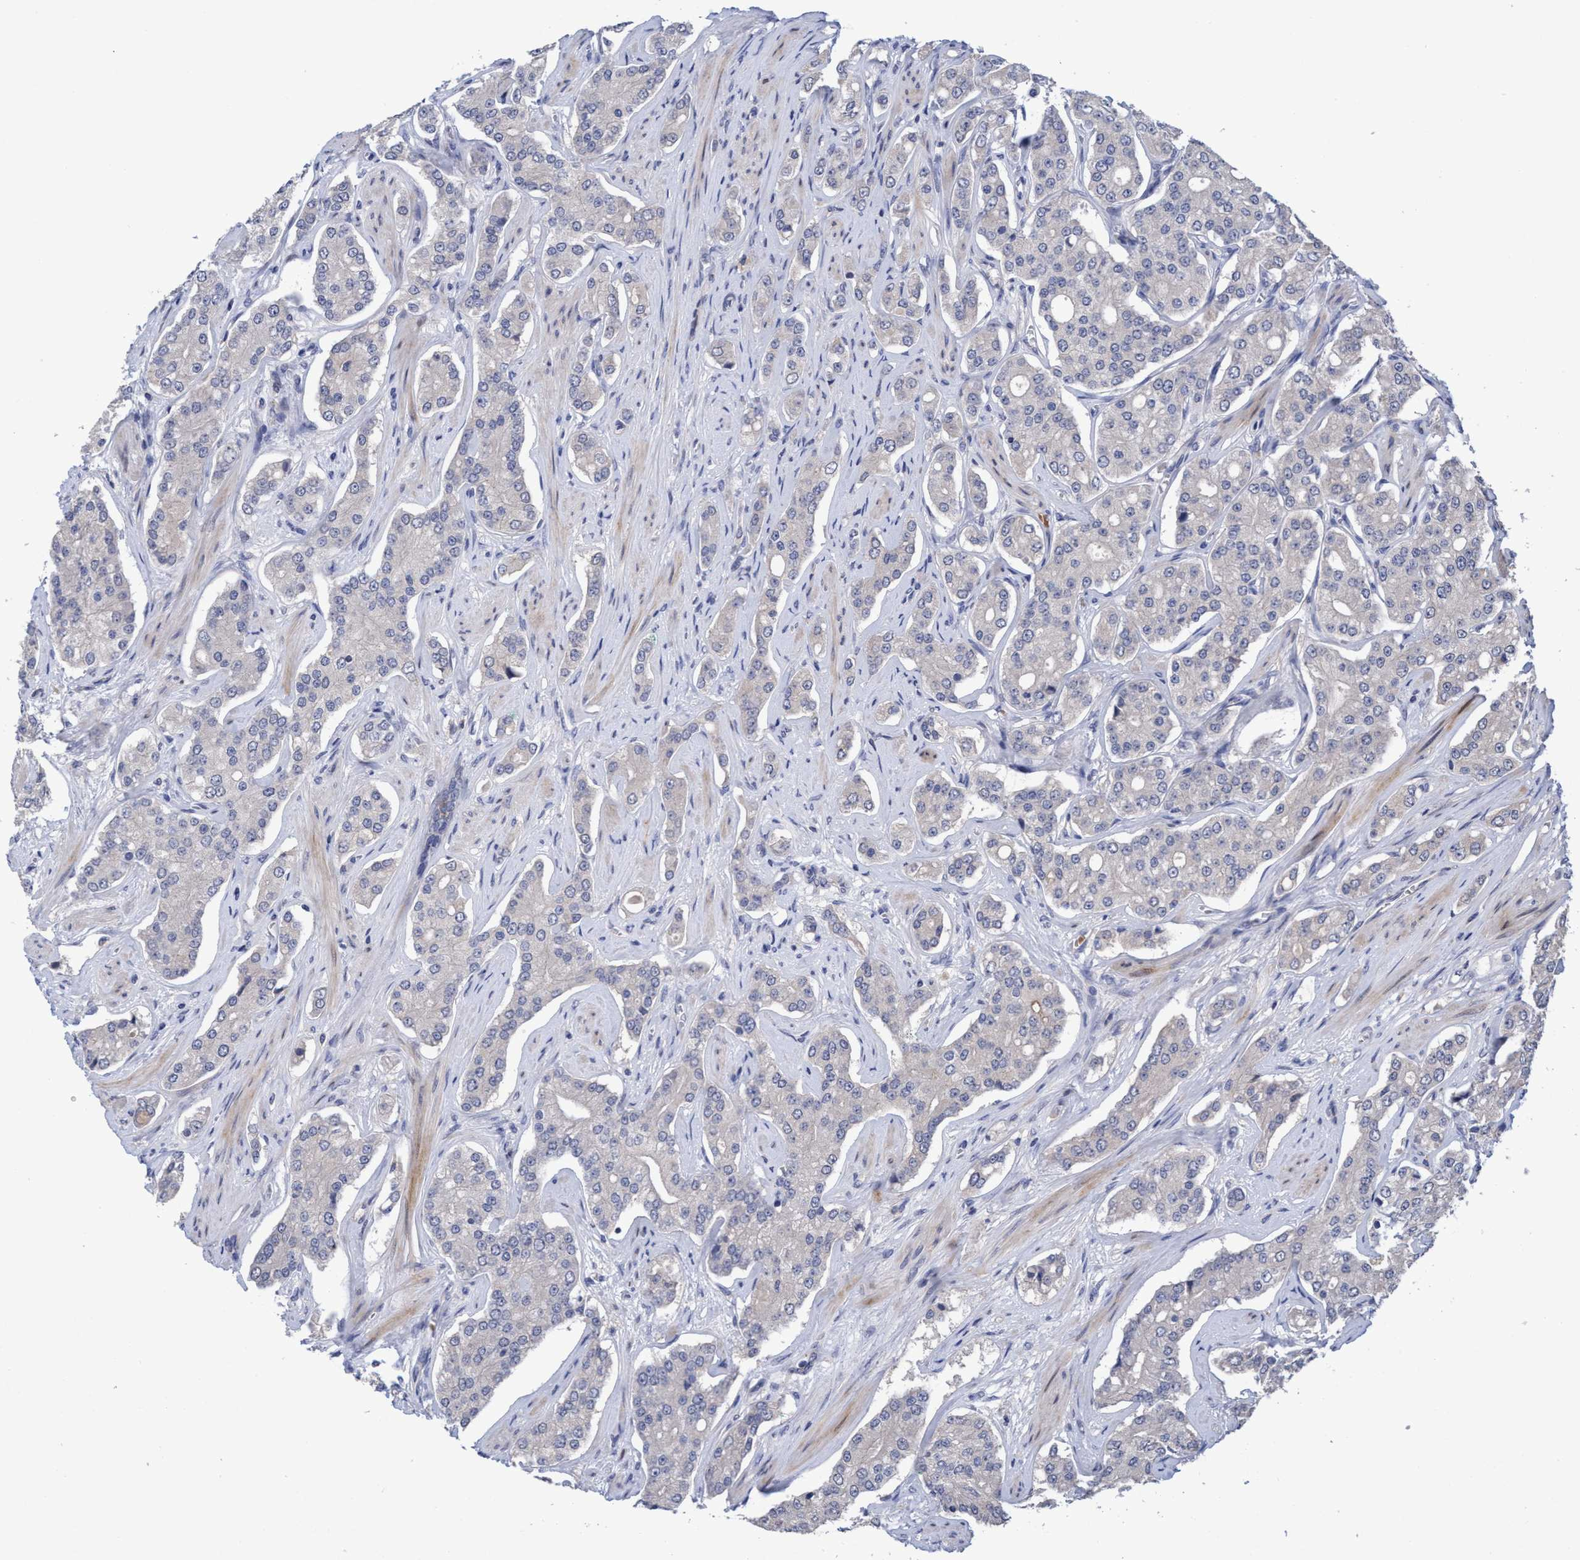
{"staining": {"intensity": "negative", "quantity": "none", "location": "none"}, "tissue": "prostate cancer", "cell_type": "Tumor cells", "image_type": "cancer", "snomed": [{"axis": "morphology", "description": "Adenocarcinoma, High grade"}, {"axis": "topography", "description": "Prostate"}], "caption": "An immunohistochemistry histopathology image of prostate cancer is shown. There is no staining in tumor cells of prostate cancer.", "gene": "SEMA4D", "patient": {"sex": "male", "age": 71}}